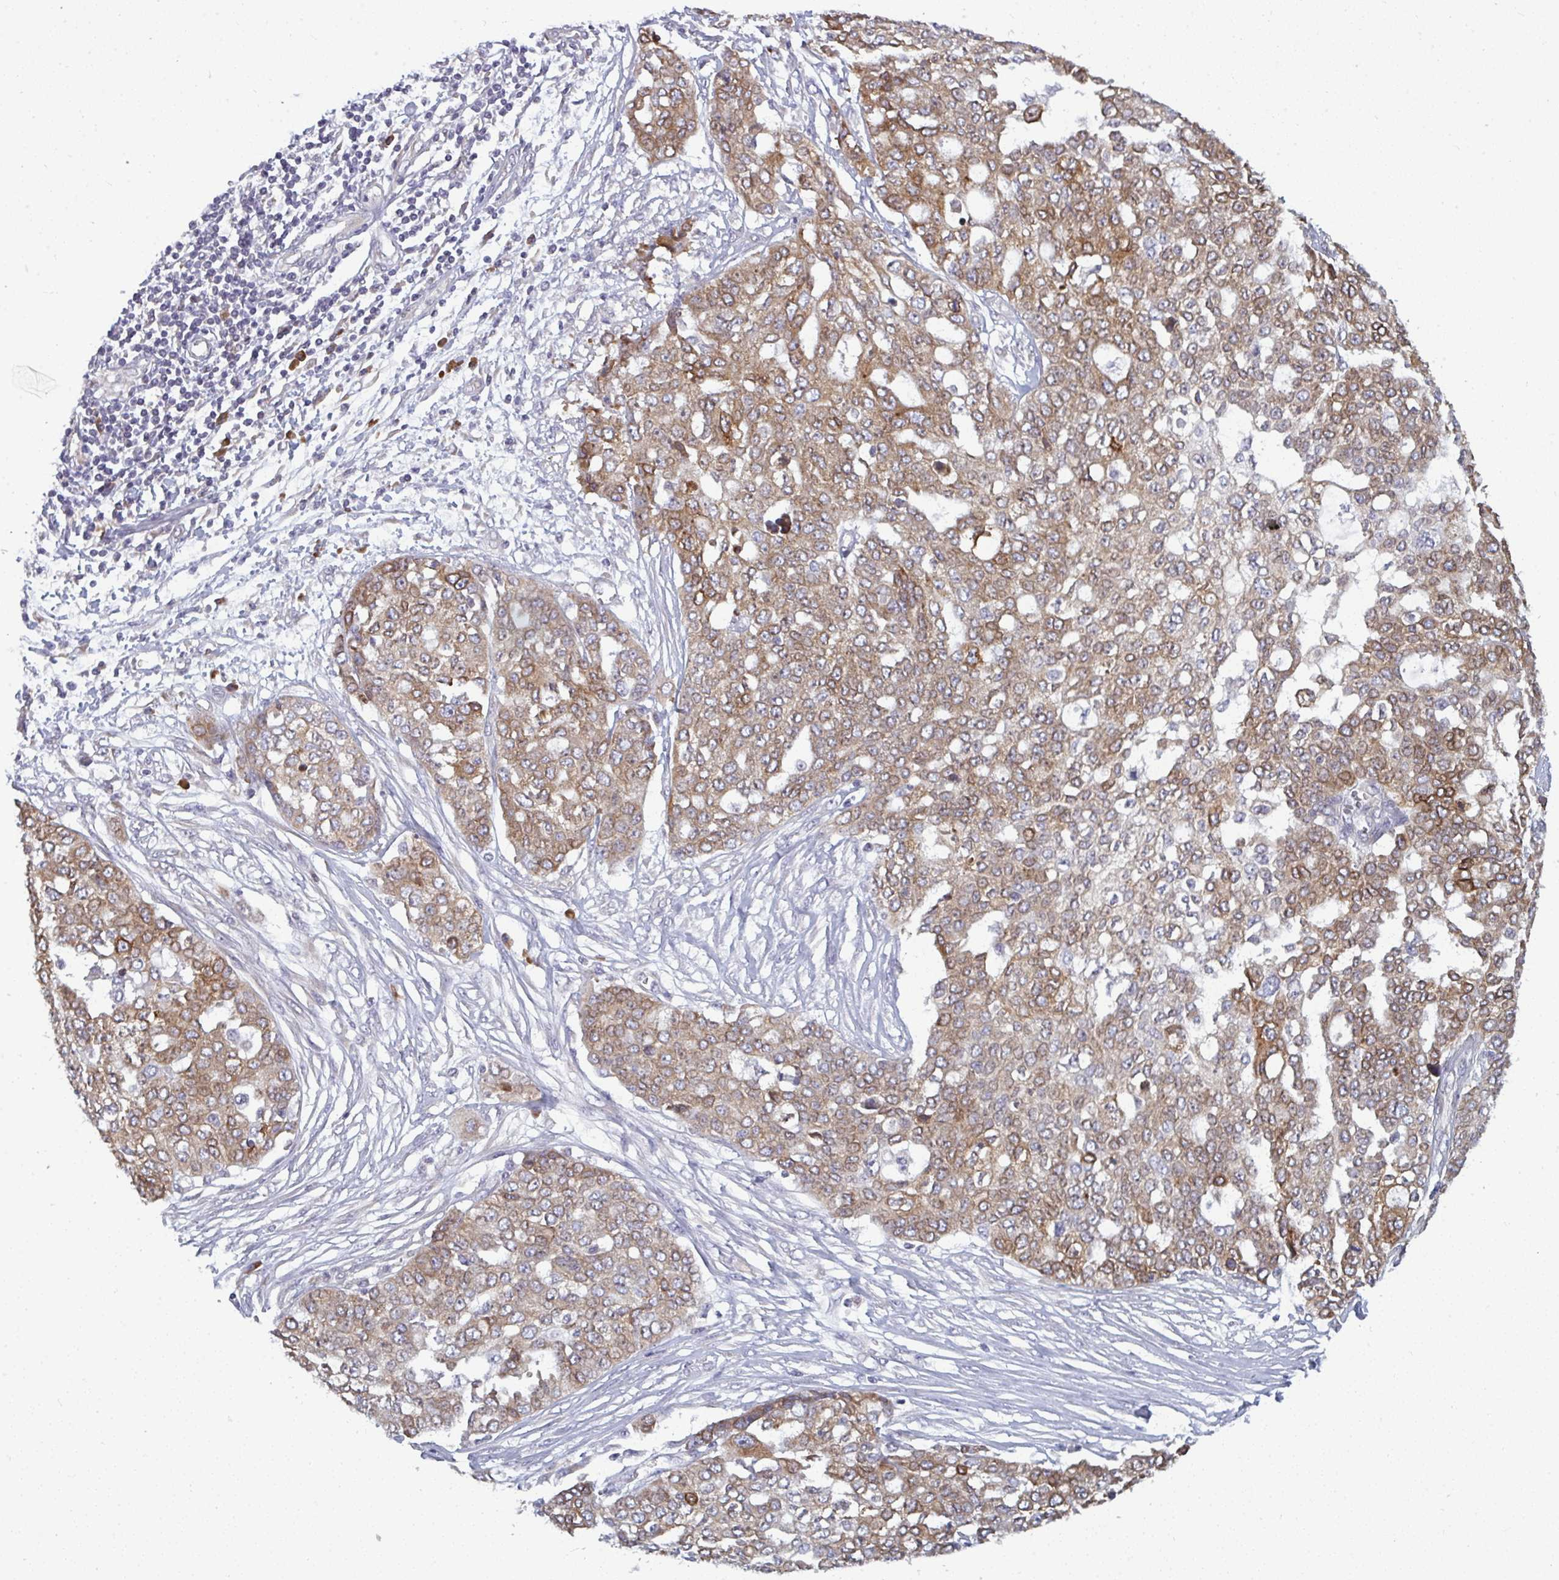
{"staining": {"intensity": "negative", "quantity": "none", "location": "none"}, "tissue": "ovarian cancer", "cell_type": "Tumor cells", "image_type": "cancer", "snomed": [{"axis": "morphology", "description": "Cystadenocarcinoma, serous, NOS"}, {"axis": "topography", "description": "Soft tissue"}, {"axis": "topography", "description": "Ovary"}], "caption": "Immunohistochemistry (IHC) of human ovarian serous cystadenocarcinoma demonstrates no expression in tumor cells.", "gene": "LYSMD4", "patient": {"sex": "female", "age": 57}}